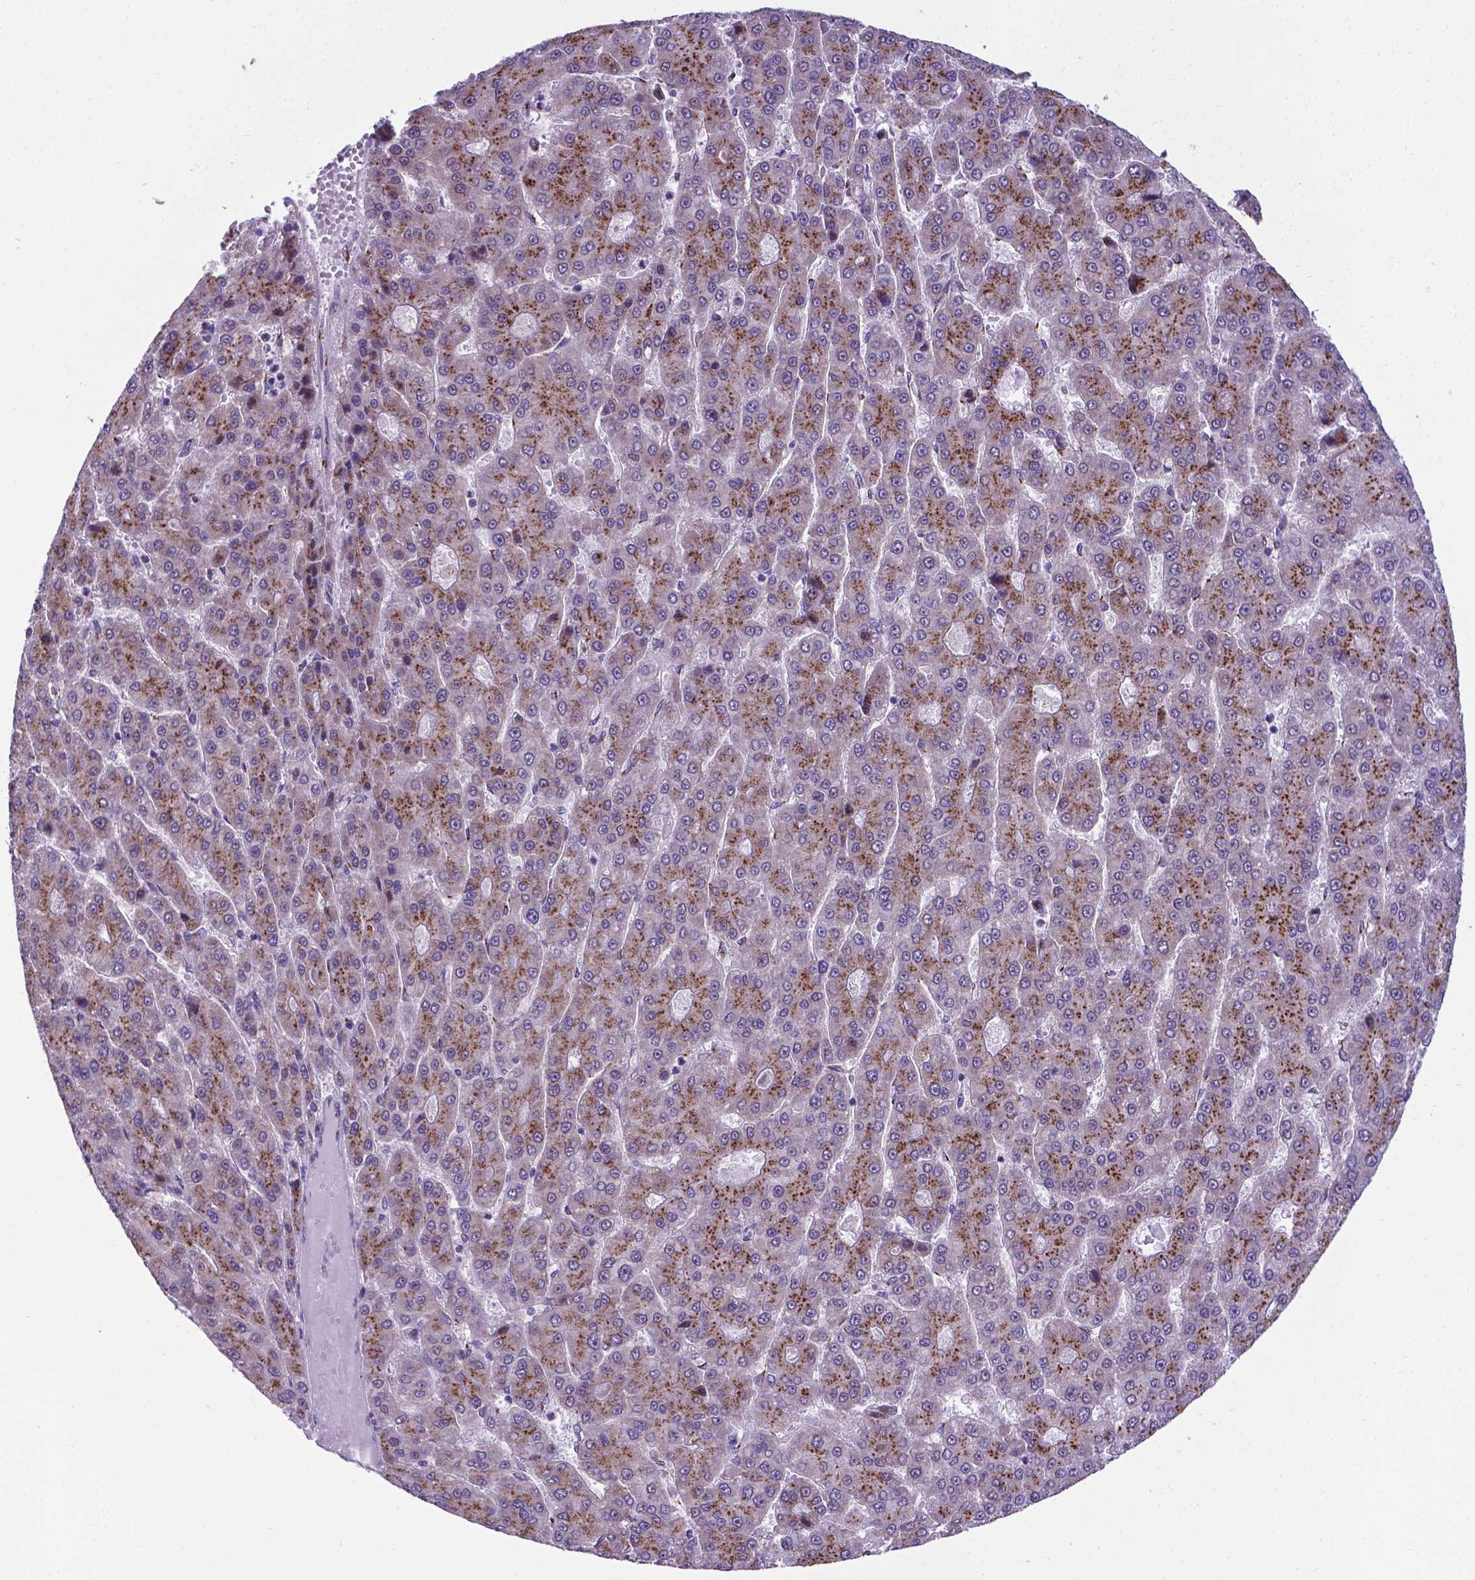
{"staining": {"intensity": "moderate", "quantity": "25%-75%", "location": "cytoplasmic/membranous"}, "tissue": "liver cancer", "cell_type": "Tumor cells", "image_type": "cancer", "snomed": [{"axis": "morphology", "description": "Carcinoma, Hepatocellular, NOS"}, {"axis": "topography", "description": "Liver"}], "caption": "A brown stain labels moderate cytoplasmic/membranous expression of a protein in human liver cancer tumor cells. The staining was performed using DAB, with brown indicating positive protein expression. Nuclei are stained blue with hematoxylin.", "gene": "MRPL10", "patient": {"sex": "male", "age": 70}}